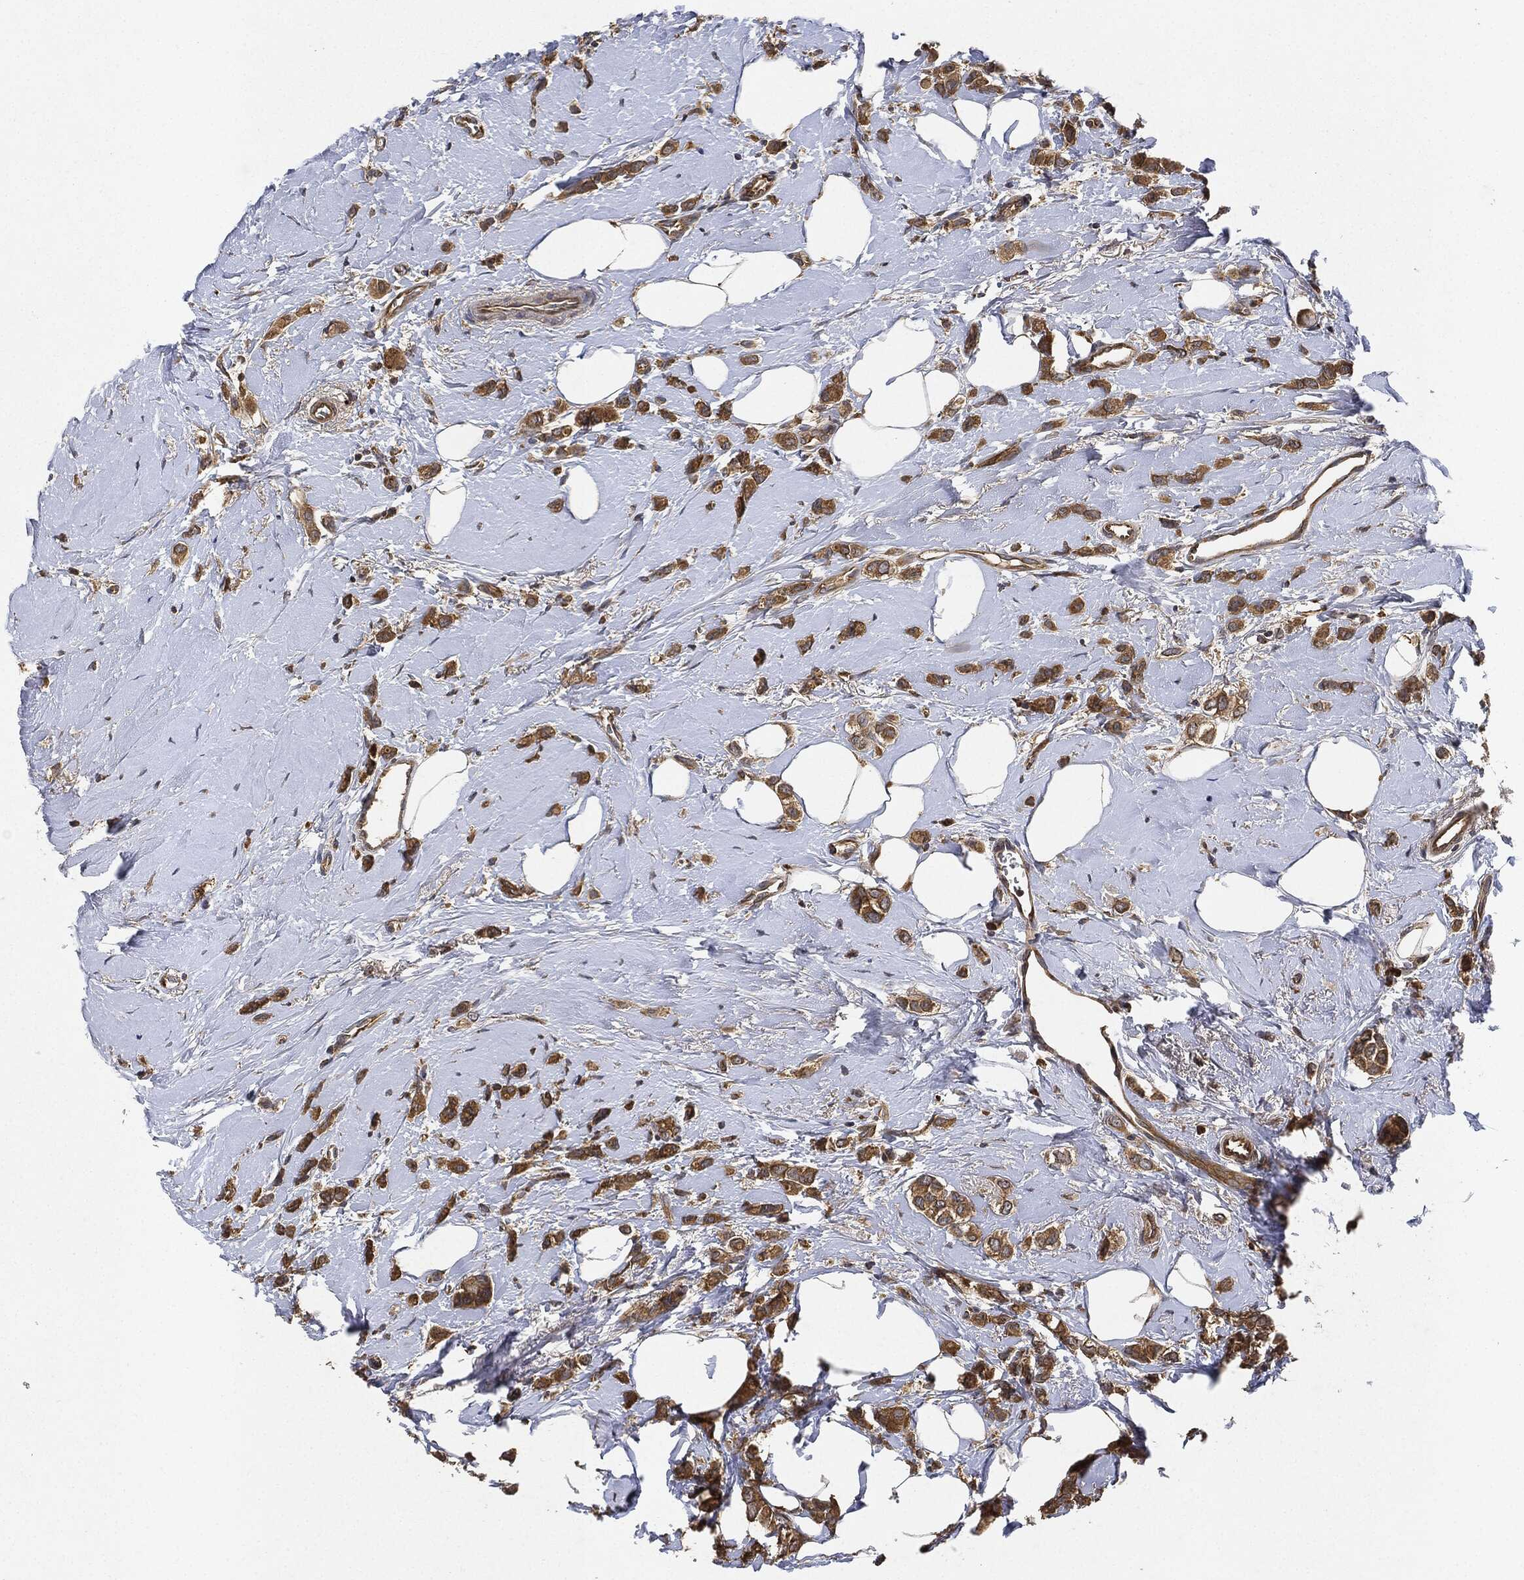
{"staining": {"intensity": "moderate", "quantity": ">75%", "location": "cytoplasmic/membranous"}, "tissue": "breast cancer", "cell_type": "Tumor cells", "image_type": "cancer", "snomed": [{"axis": "morphology", "description": "Lobular carcinoma"}, {"axis": "topography", "description": "Breast"}], "caption": "Protein staining by immunohistochemistry demonstrates moderate cytoplasmic/membranous expression in about >75% of tumor cells in lobular carcinoma (breast).", "gene": "MLST8", "patient": {"sex": "female", "age": 66}}